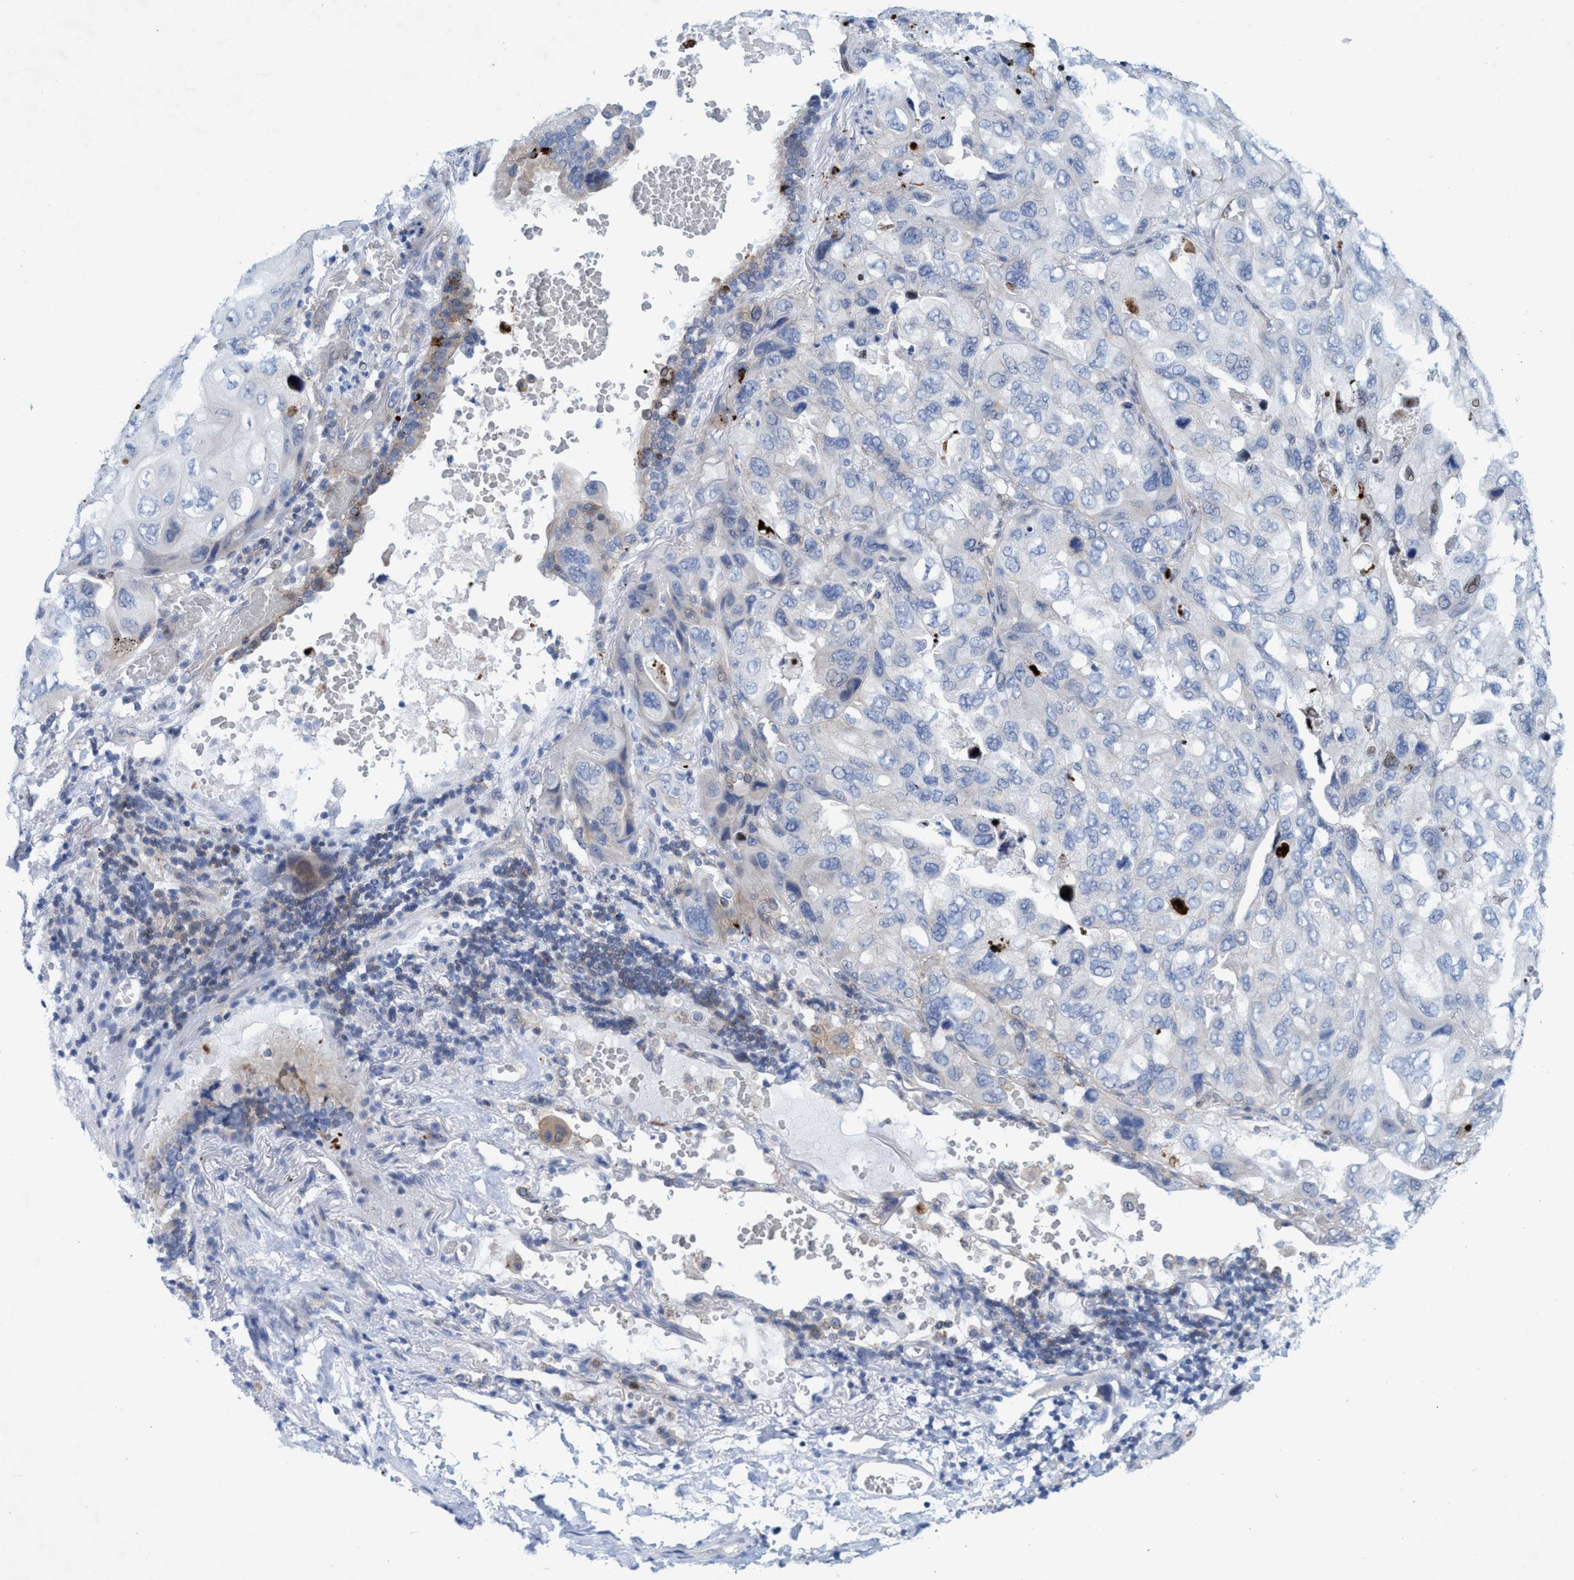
{"staining": {"intensity": "negative", "quantity": "none", "location": "none"}, "tissue": "lung cancer", "cell_type": "Tumor cells", "image_type": "cancer", "snomed": [{"axis": "morphology", "description": "Squamous cell carcinoma, NOS"}, {"axis": "topography", "description": "Lung"}], "caption": "An immunohistochemistry (IHC) histopathology image of lung cancer (squamous cell carcinoma) is shown. There is no staining in tumor cells of lung cancer (squamous cell carcinoma).", "gene": "R3HCC1", "patient": {"sex": "female", "age": 73}}